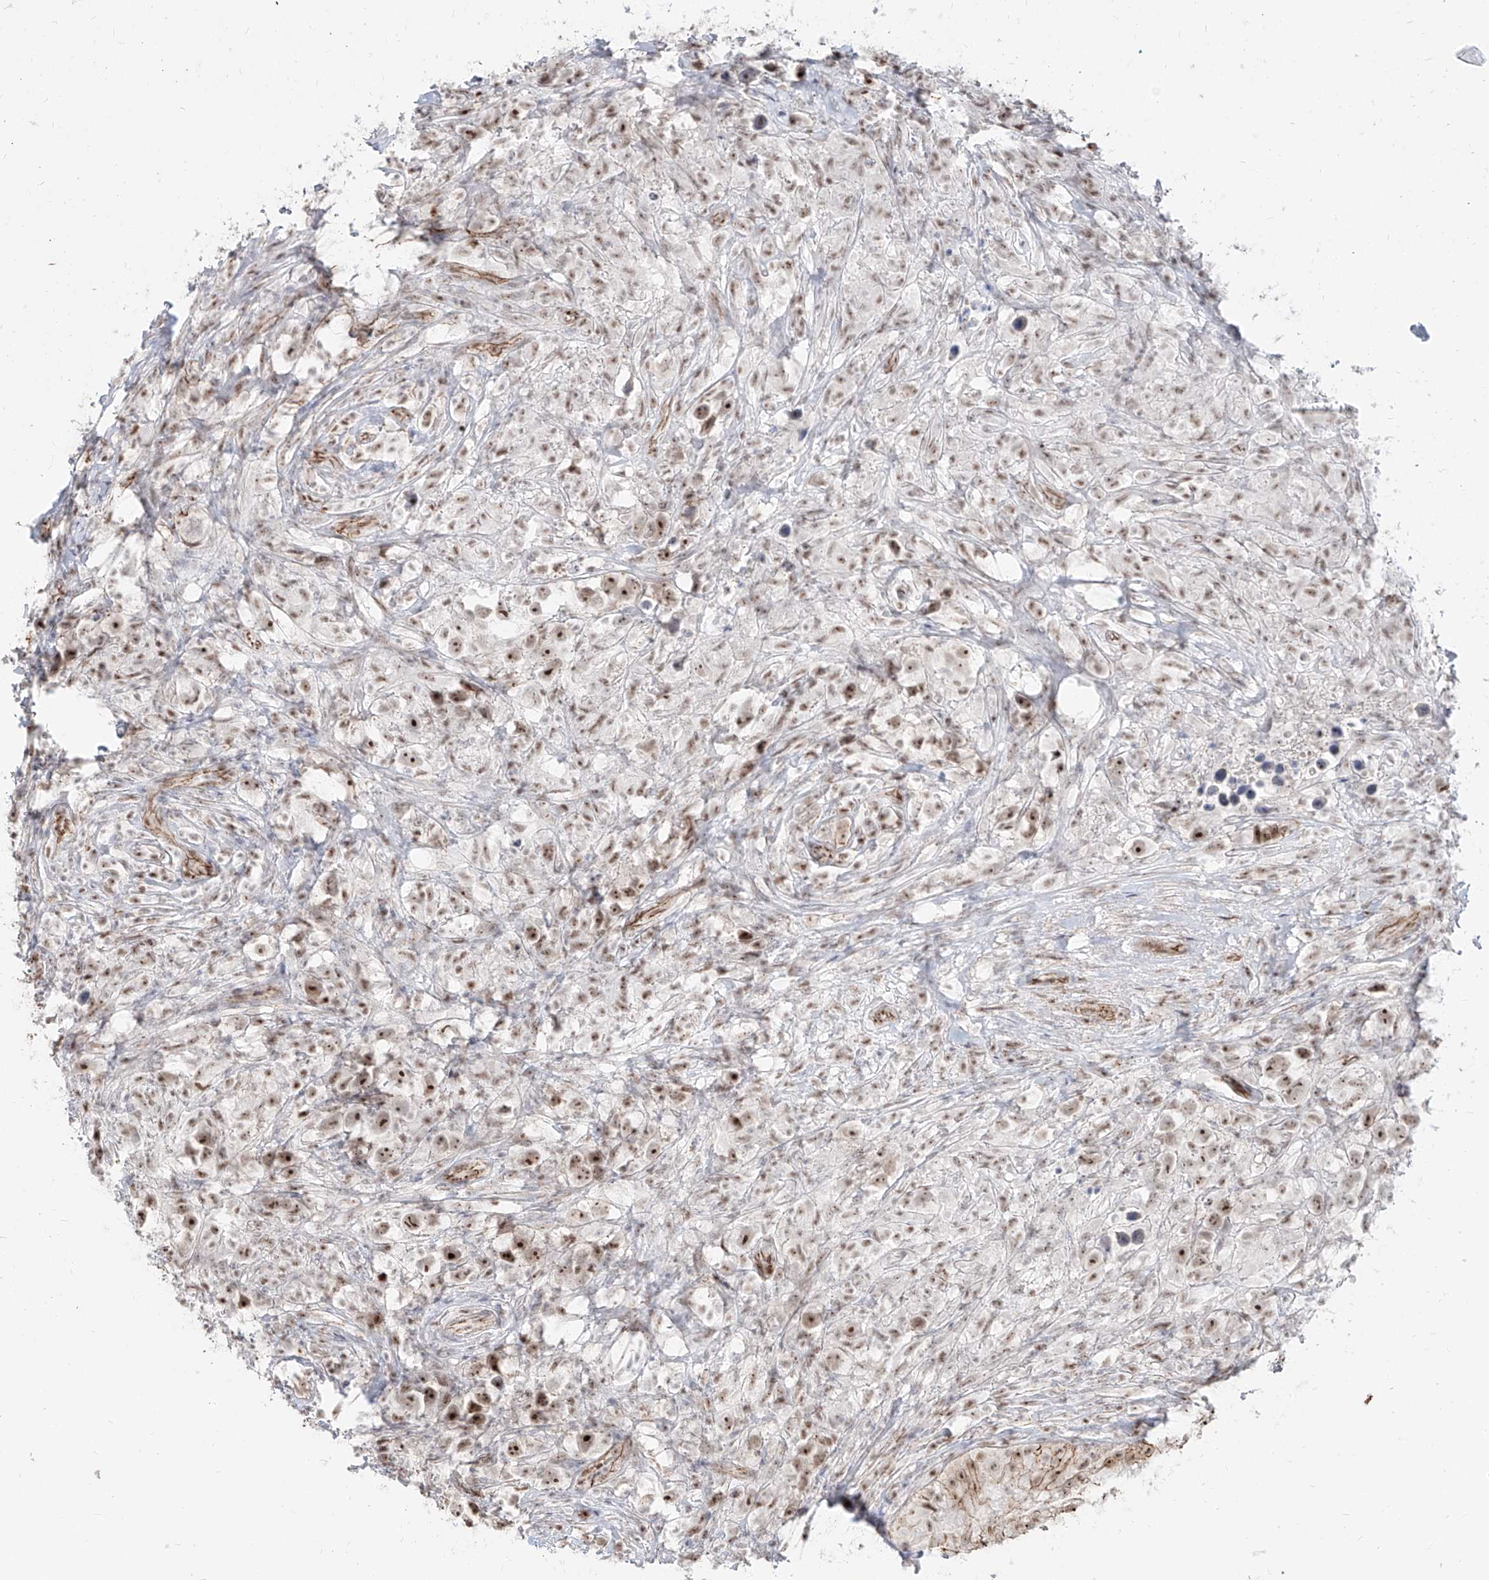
{"staining": {"intensity": "strong", "quantity": "25%-75%", "location": "nuclear"}, "tissue": "testis cancer", "cell_type": "Tumor cells", "image_type": "cancer", "snomed": [{"axis": "morphology", "description": "Seminoma, NOS"}, {"axis": "topography", "description": "Testis"}], "caption": "This is a micrograph of IHC staining of testis cancer (seminoma), which shows strong staining in the nuclear of tumor cells.", "gene": "ZNF710", "patient": {"sex": "male", "age": 49}}